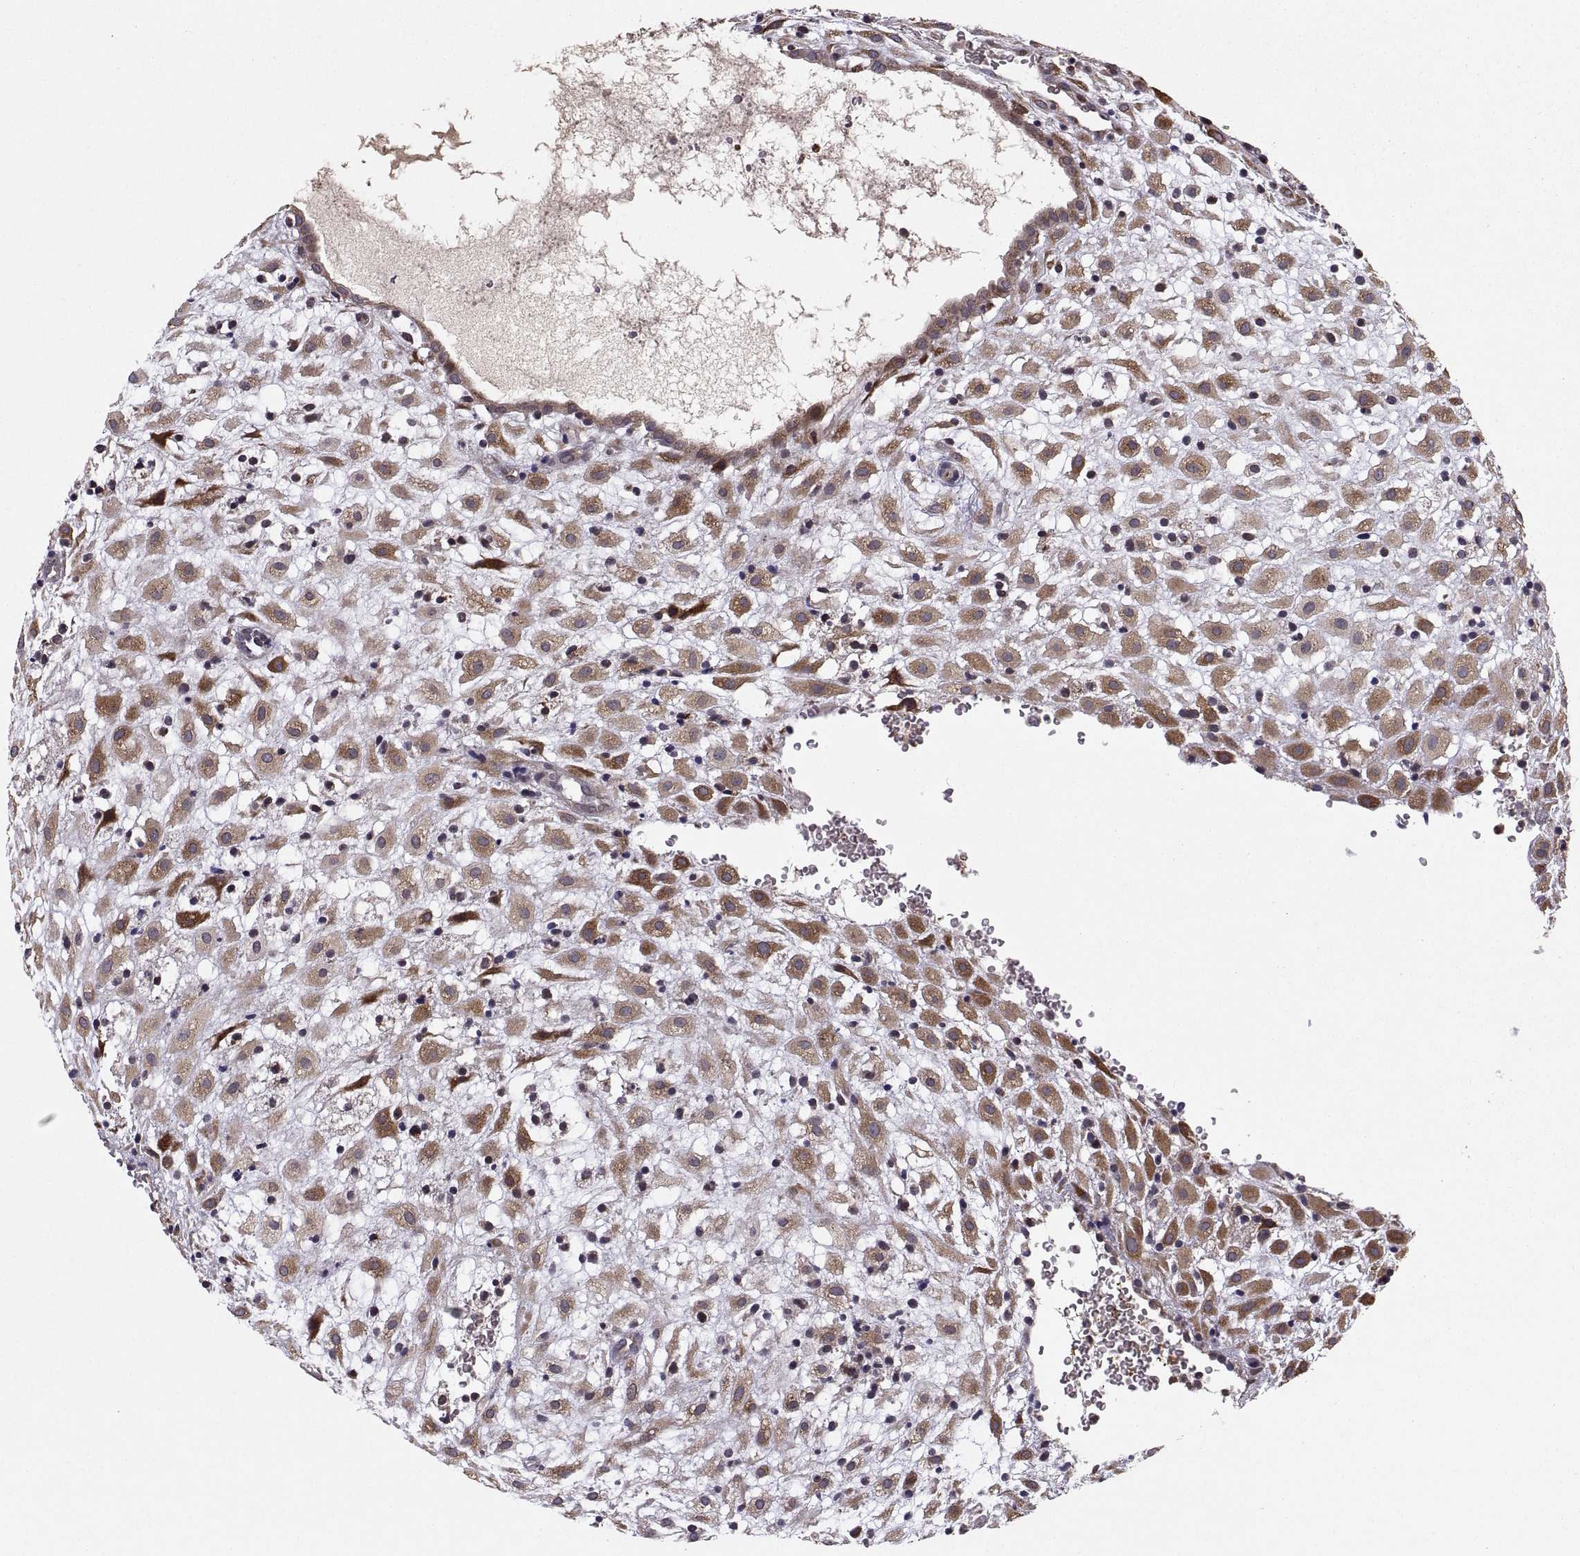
{"staining": {"intensity": "moderate", "quantity": ">75%", "location": "cytoplasmic/membranous"}, "tissue": "placenta", "cell_type": "Decidual cells", "image_type": "normal", "snomed": [{"axis": "morphology", "description": "Normal tissue, NOS"}, {"axis": "topography", "description": "Placenta"}], "caption": "An immunohistochemistry (IHC) micrograph of unremarkable tissue is shown. Protein staining in brown labels moderate cytoplasmic/membranous positivity in placenta within decidual cells. Using DAB (3,3'-diaminobenzidine) (brown) and hematoxylin (blue) stains, captured at high magnification using brightfield microscopy.", "gene": "TESC", "patient": {"sex": "female", "age": 24}}